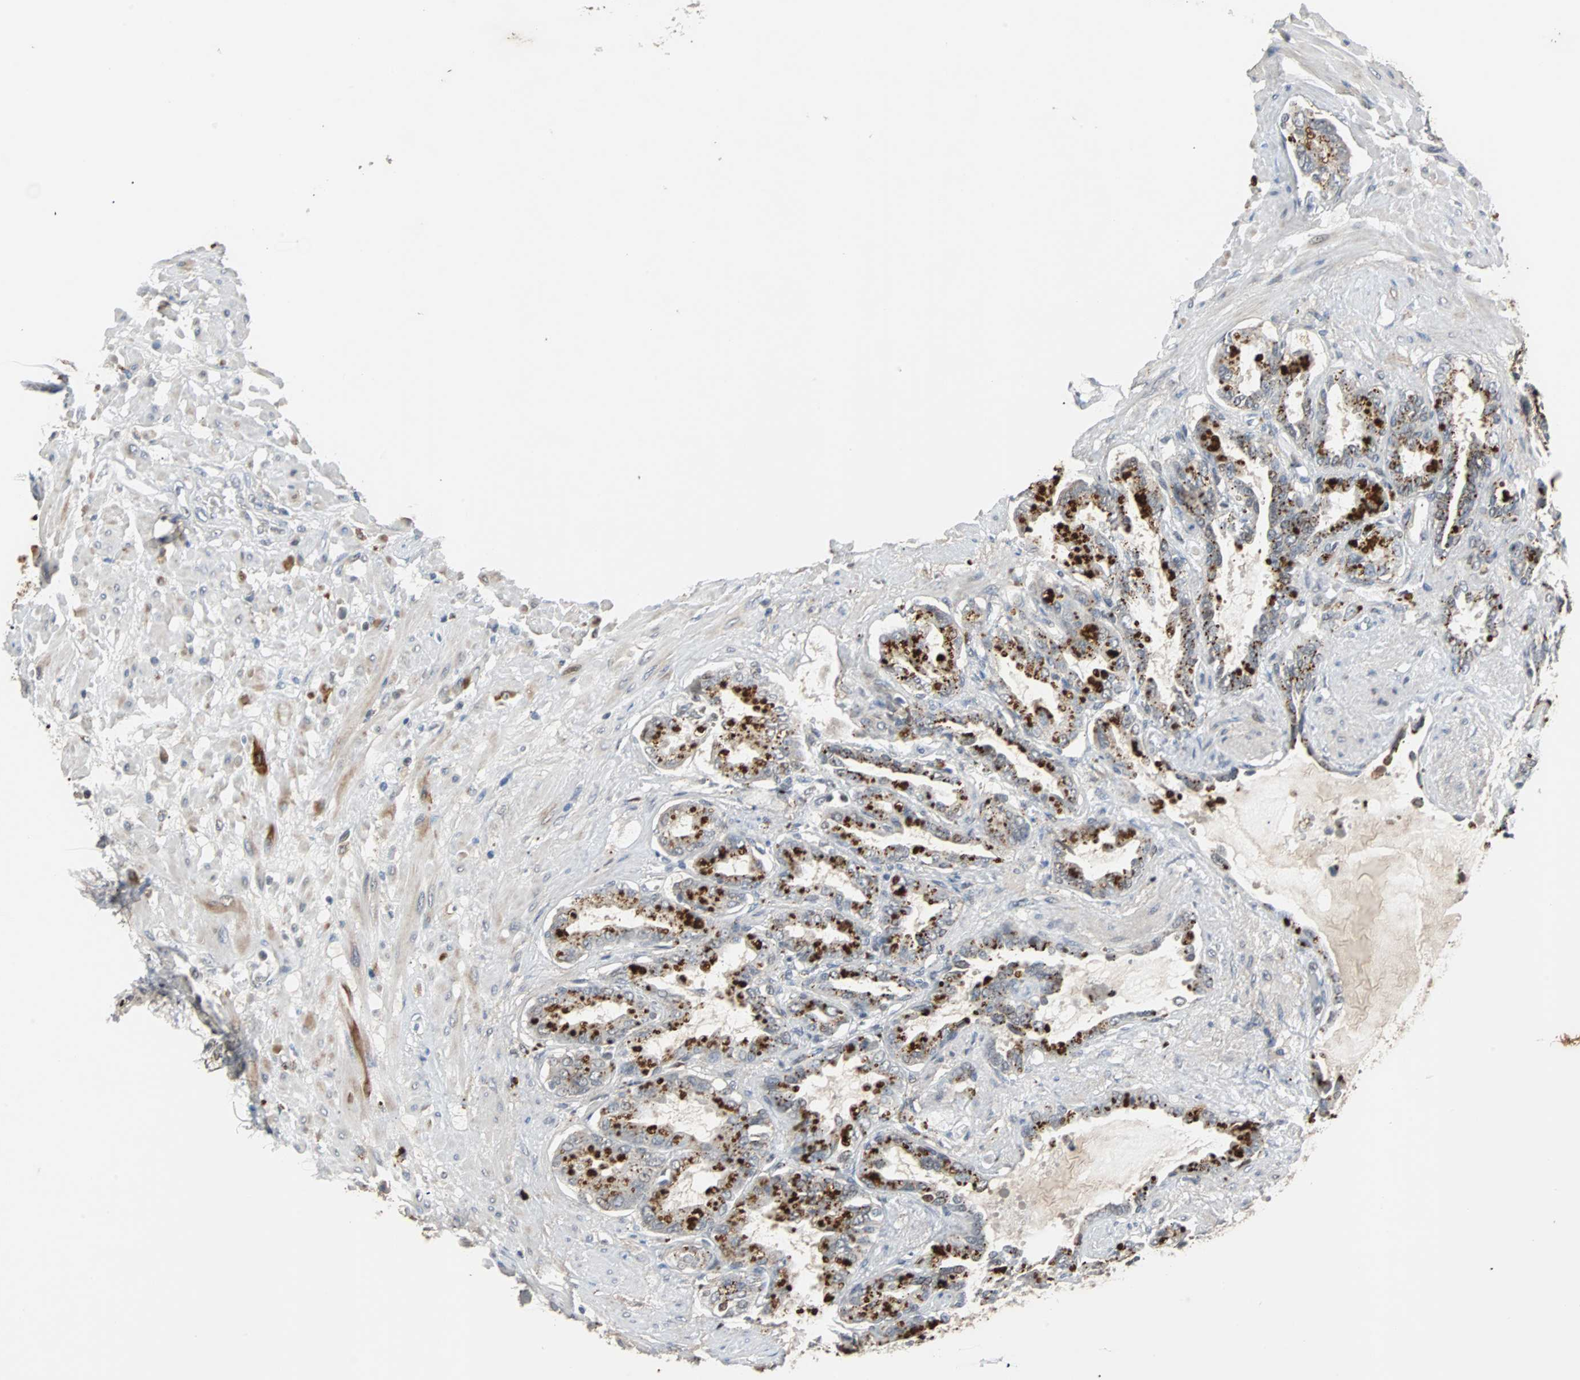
{"staining": {"intensity": "strong", "quantity": ">75%", "location": "cytoplasmic/membranous"}, "tissue": "seminal vesicle", "cell_type": "Glandular cells", "image_type": "normal", "snomed": [{"axis": "morphology", "description": "Normal tissue, NOS"}, {"axis": "topography", "description": "Seminal veicle"}], "caption": "Benign seminal vesicle displays strong cytoplasmic/membranous positivity in about >75% of glandular cells (Brightfield microscopy of DAB IHC at high magnification)..", "gene": "HLX", "patient": {"sex": "male", "age": 61}}